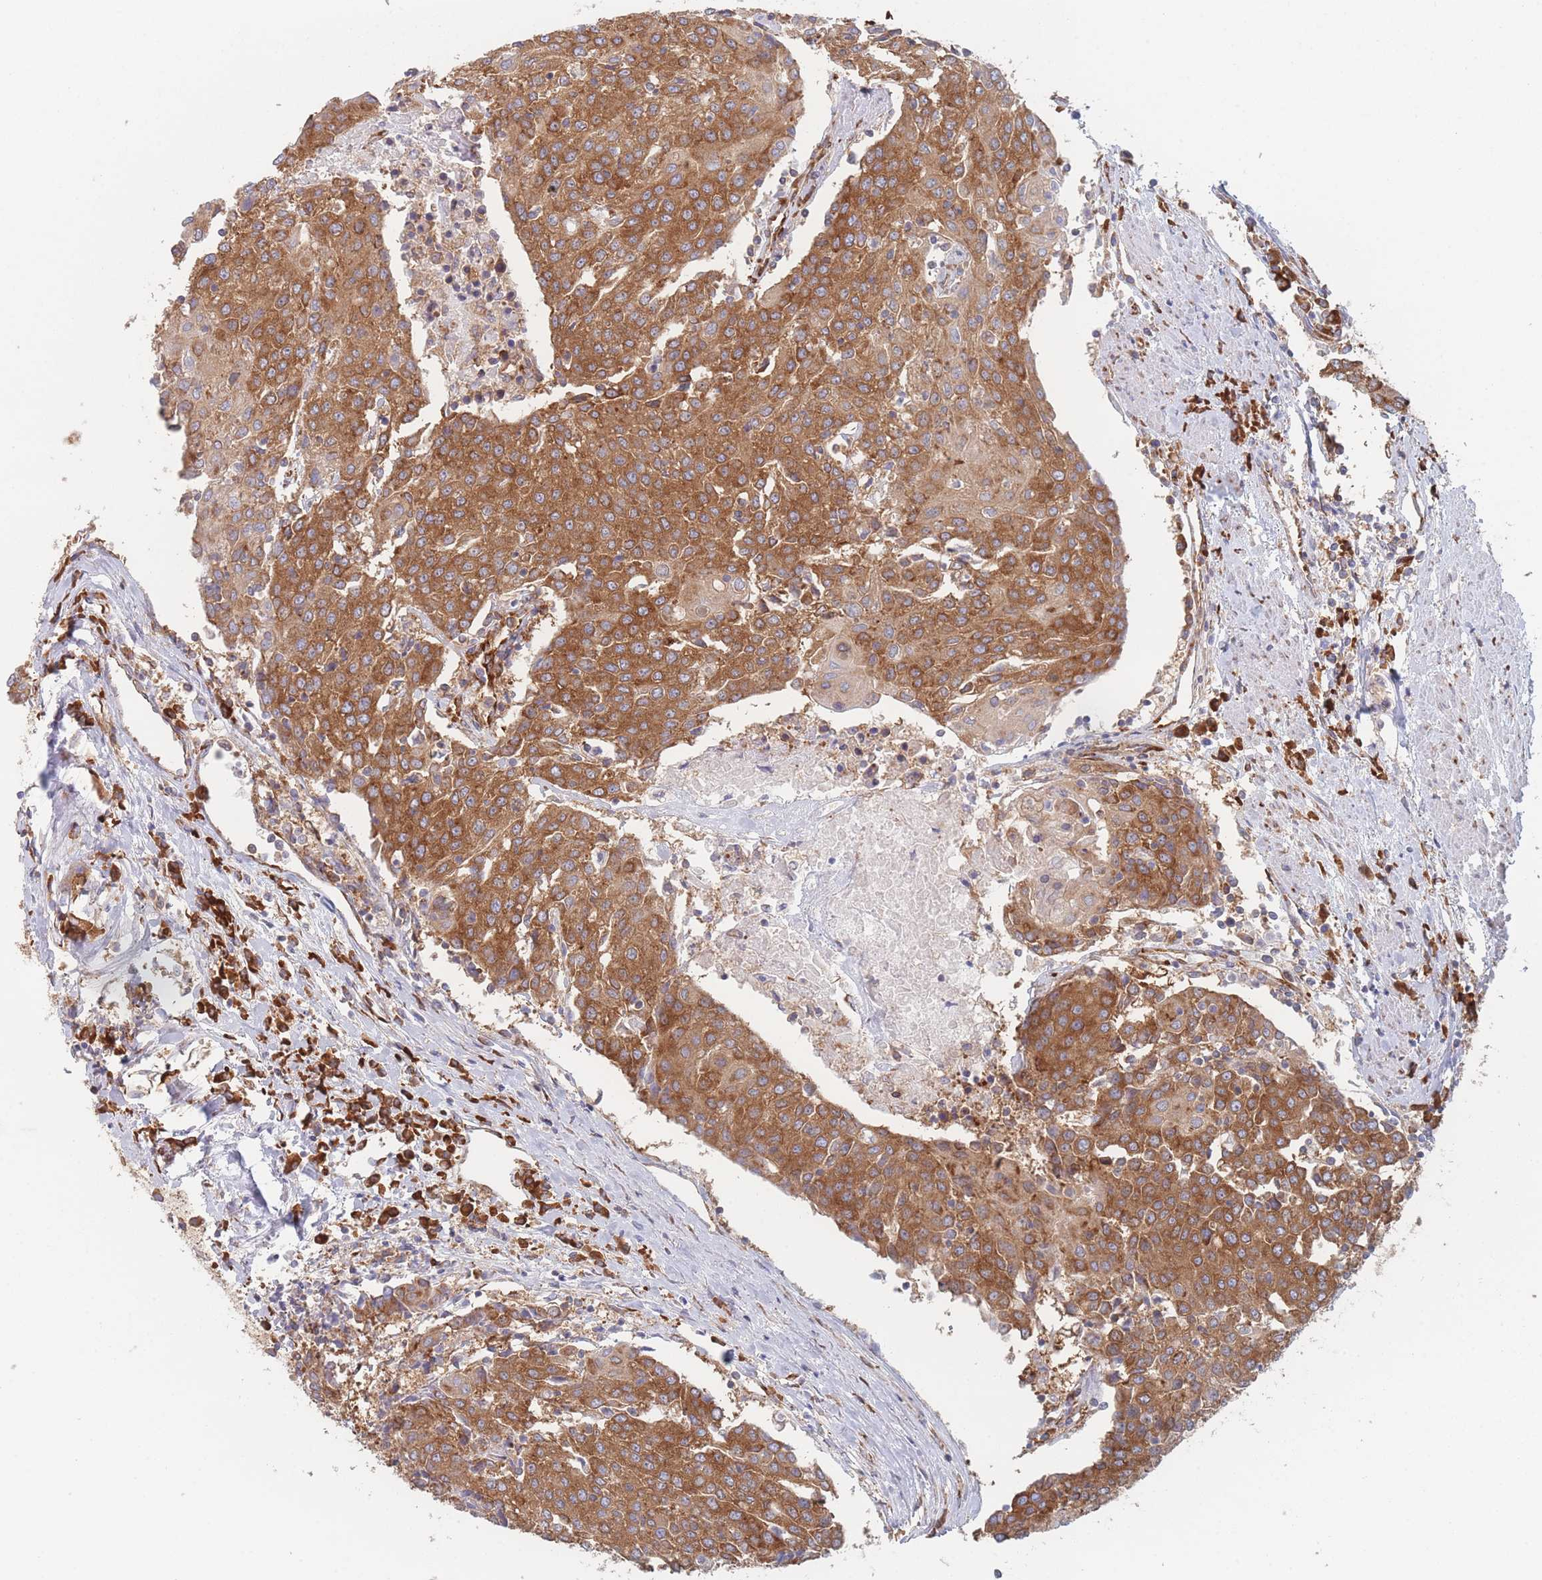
{"staining": {"intensity": "moderate", "quantity": ">75%", "location": "cytoplasmic/membranous"}, "tissue": "urothelial cancer", "cell_type": "Tumor cells", "image_type": "cancer", "snomed": [{"axis": "morphology", "description": "Urothelial carcinoma, High grade"}, {"axis": "topography", "description": "Urinary bladder"}], "caption": "Tumor cells exhibit medium levels of moderate cytoplasmic/membranous expression in approximately >75% of cells in urothelial cancer.", "gene": "EEF1B2", "patient": {"sex": "female", "age": 85}}